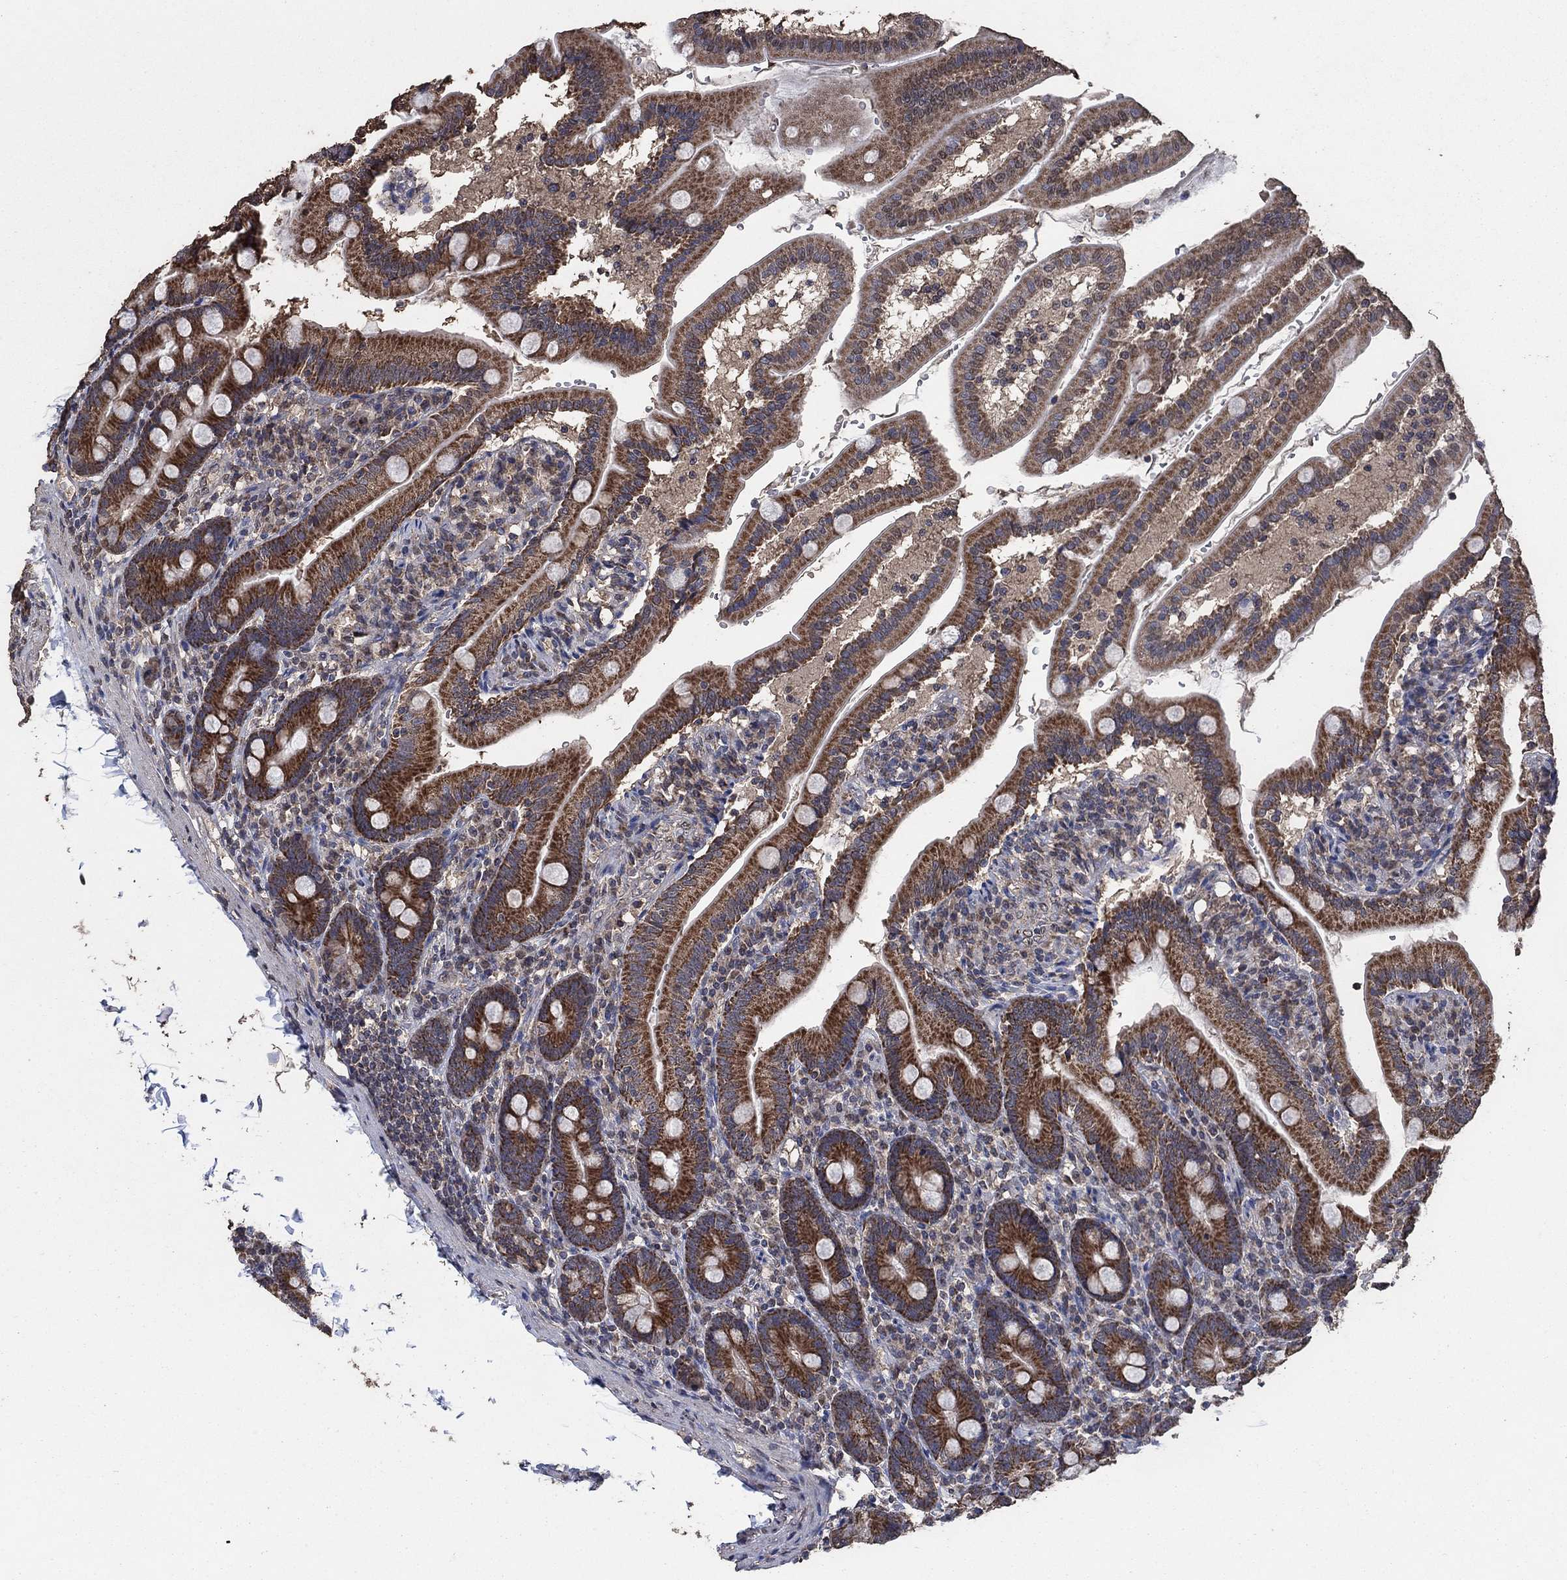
{"staining": {"intensity": "strong", "quantity": ">75%", "location": "cytoplasmic/membranous"}, "tissue": "duodenum", "cell_type": "Glandular cells", "image_type": "normal", "snomed": [{"axis": "morphology", "description": "Normal tissue, NOS"}, {"axis": "topography", "description": "Duodenum"}], "caption": "A high amount of strong cytoplasmic/membranous positivity is present in approximately >75% of glandular cells in benign duodenum. (brown staining indicates protein expression, while blue staining denotes nuclei).", "gene": "MRPS24", "patient": {"sex": "female", "age": 67}}